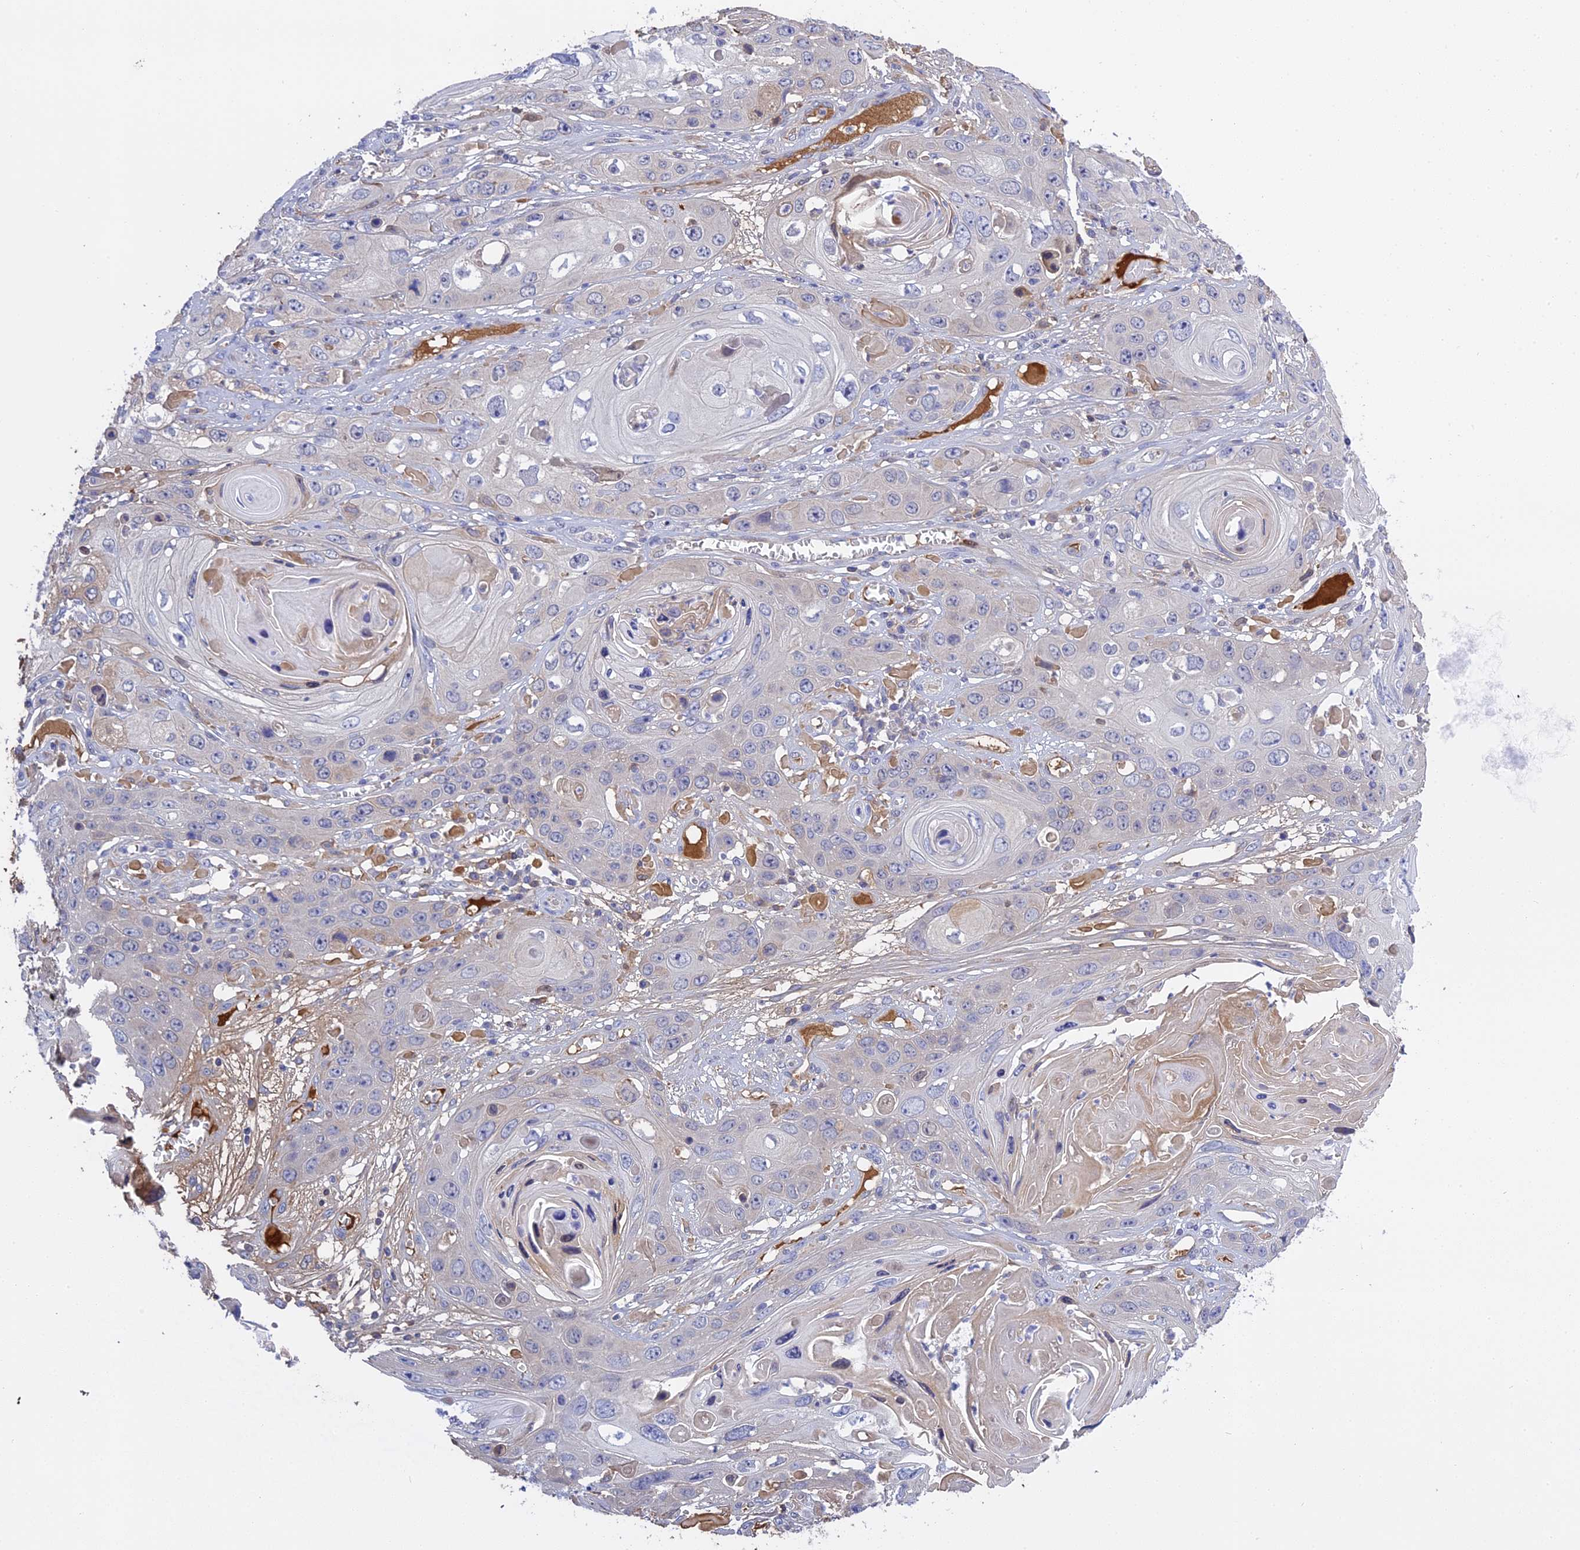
{"staining": {"intensity": "negative", "quantity": "none", "location": "none"}, "tissue": "skin cancer", "cell_type": "Tumor cells", "image_type": "cancer", "snomed": [{"axis": "morphology", "description": "Squamous cell carcinoma, NOS"}, {"axis": "topography", "description": "Skin"}], "caption": "Immunohistochemistry micrograph of skin squamous cell carcinoma stained for a protein (brown), which displays no positivity in tumor cells.", "gene": "PZP", "patient": {"sex": "male", "age": 55}}